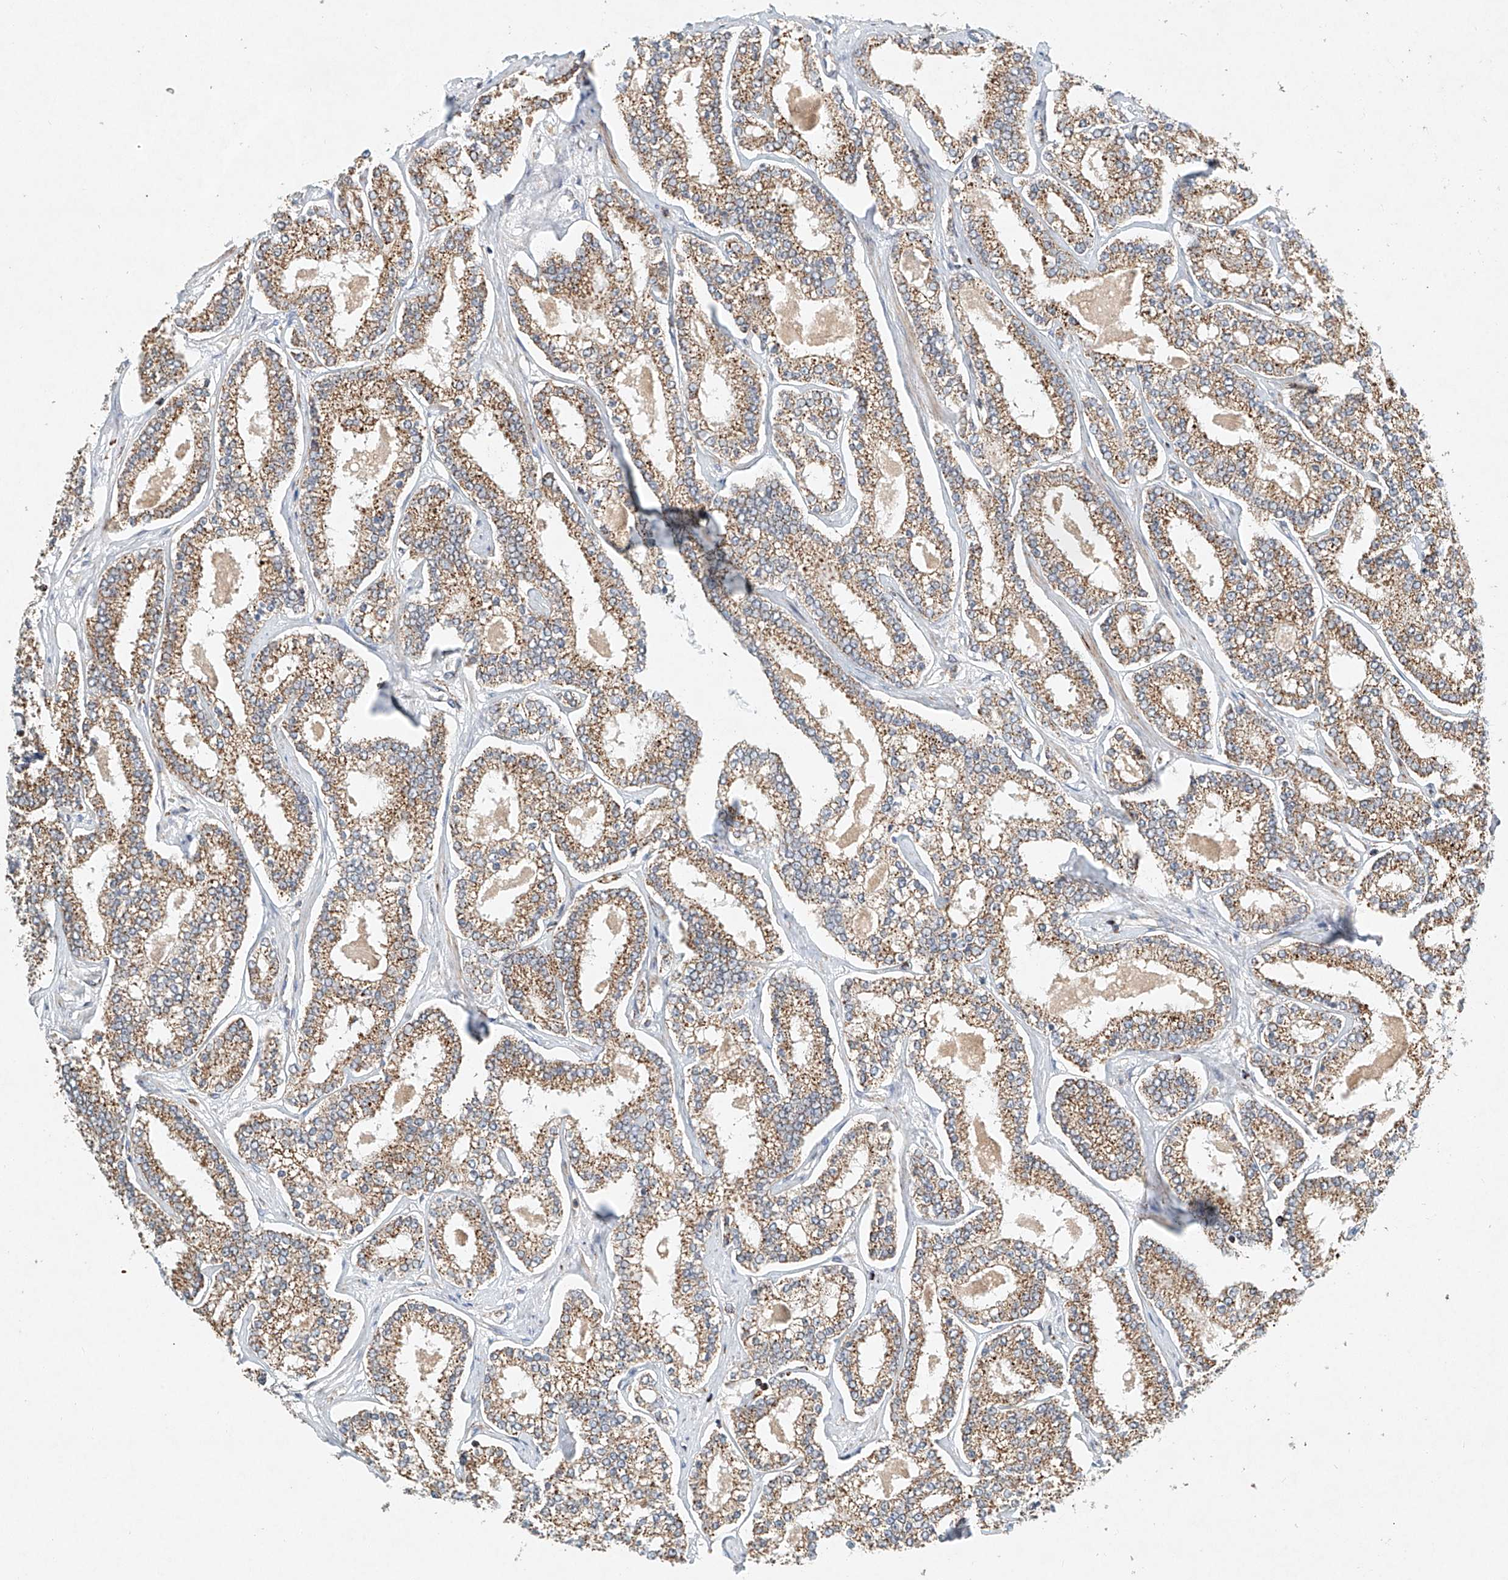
{"staining": {"intensity": "moderate", "quantity": ">75%", "location": "cytoplasmic/membranous"}, "tissue": "prostate cancer", "cell_type": "Tumor cells", "image_type": "cancer", "snomed": [{"axis": "morphology", "description": "Normal tissue, NOS"}, {"axis": "morphology", "description": "Adenocarcinoma, High grade"}, {"axis": "topography", "description": "Prostate"}], "caption": "High-magnification brightfield microscopy of prostate cancer (high-grade adenocarcinoma) stained with DAB (brown) and counterstained with hematoxylin (blue). tumor cells exhibit moderate cytoplasmic/membranous positivity is appreciated in approximately>75% of cells.", "gene": "DCAF11", "patient": {"sex": "male", "age": 83}}